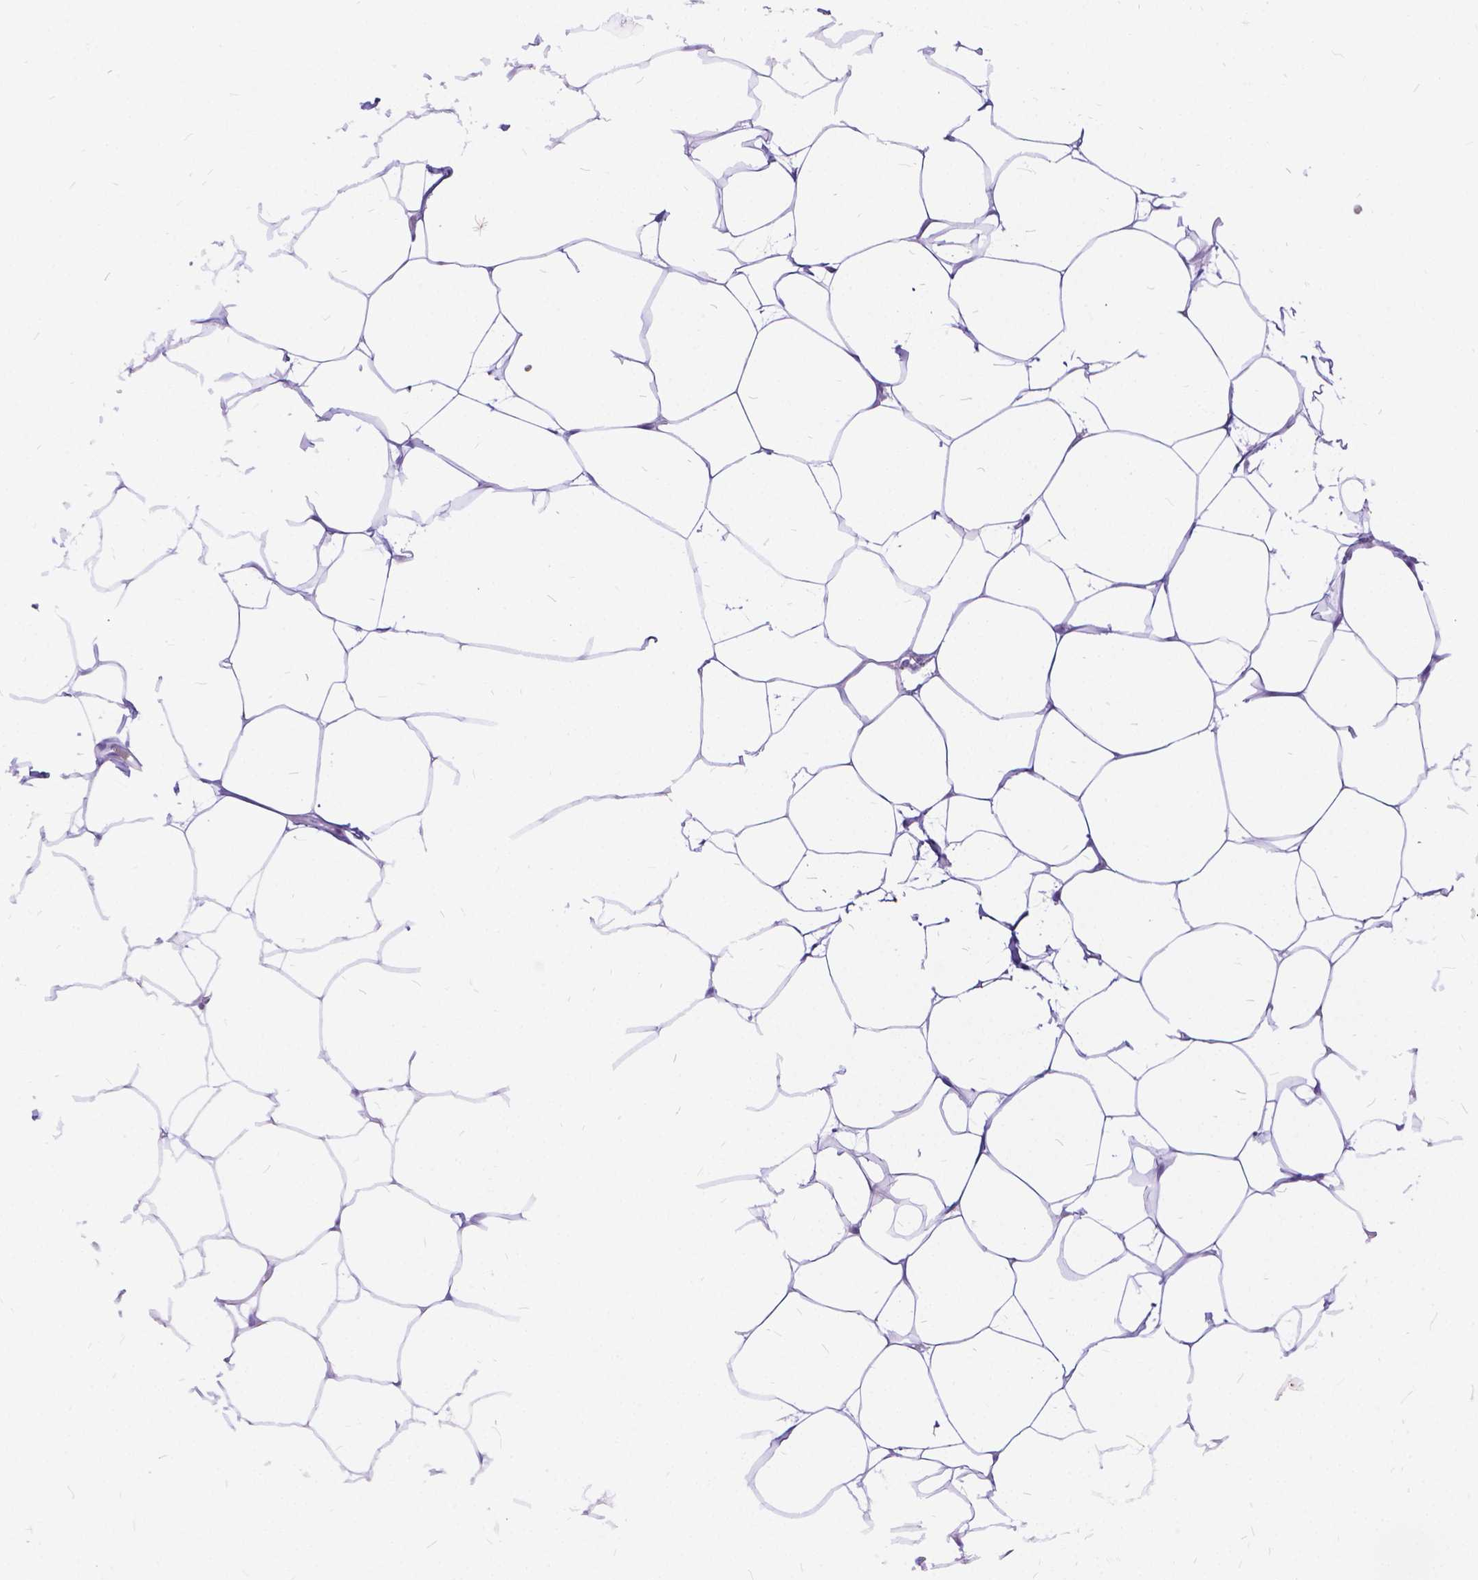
{"staining": {"intensity": "negative", "quantity": "none", "location": "none"}, "tissue": "breast", "cell_type": "Adipocytes", "image_type": "normal", "snomed": [{"axis": "morphology", "description": "Normal tissue, NOS"}, {"axis": "topography", "description": "Breast"}], "caption": "Histopathology image shows no significant protein staining in adipocytes of normal breast.", "gene": "TMEM169", "patient": {"sex": "female", "age": 32}}